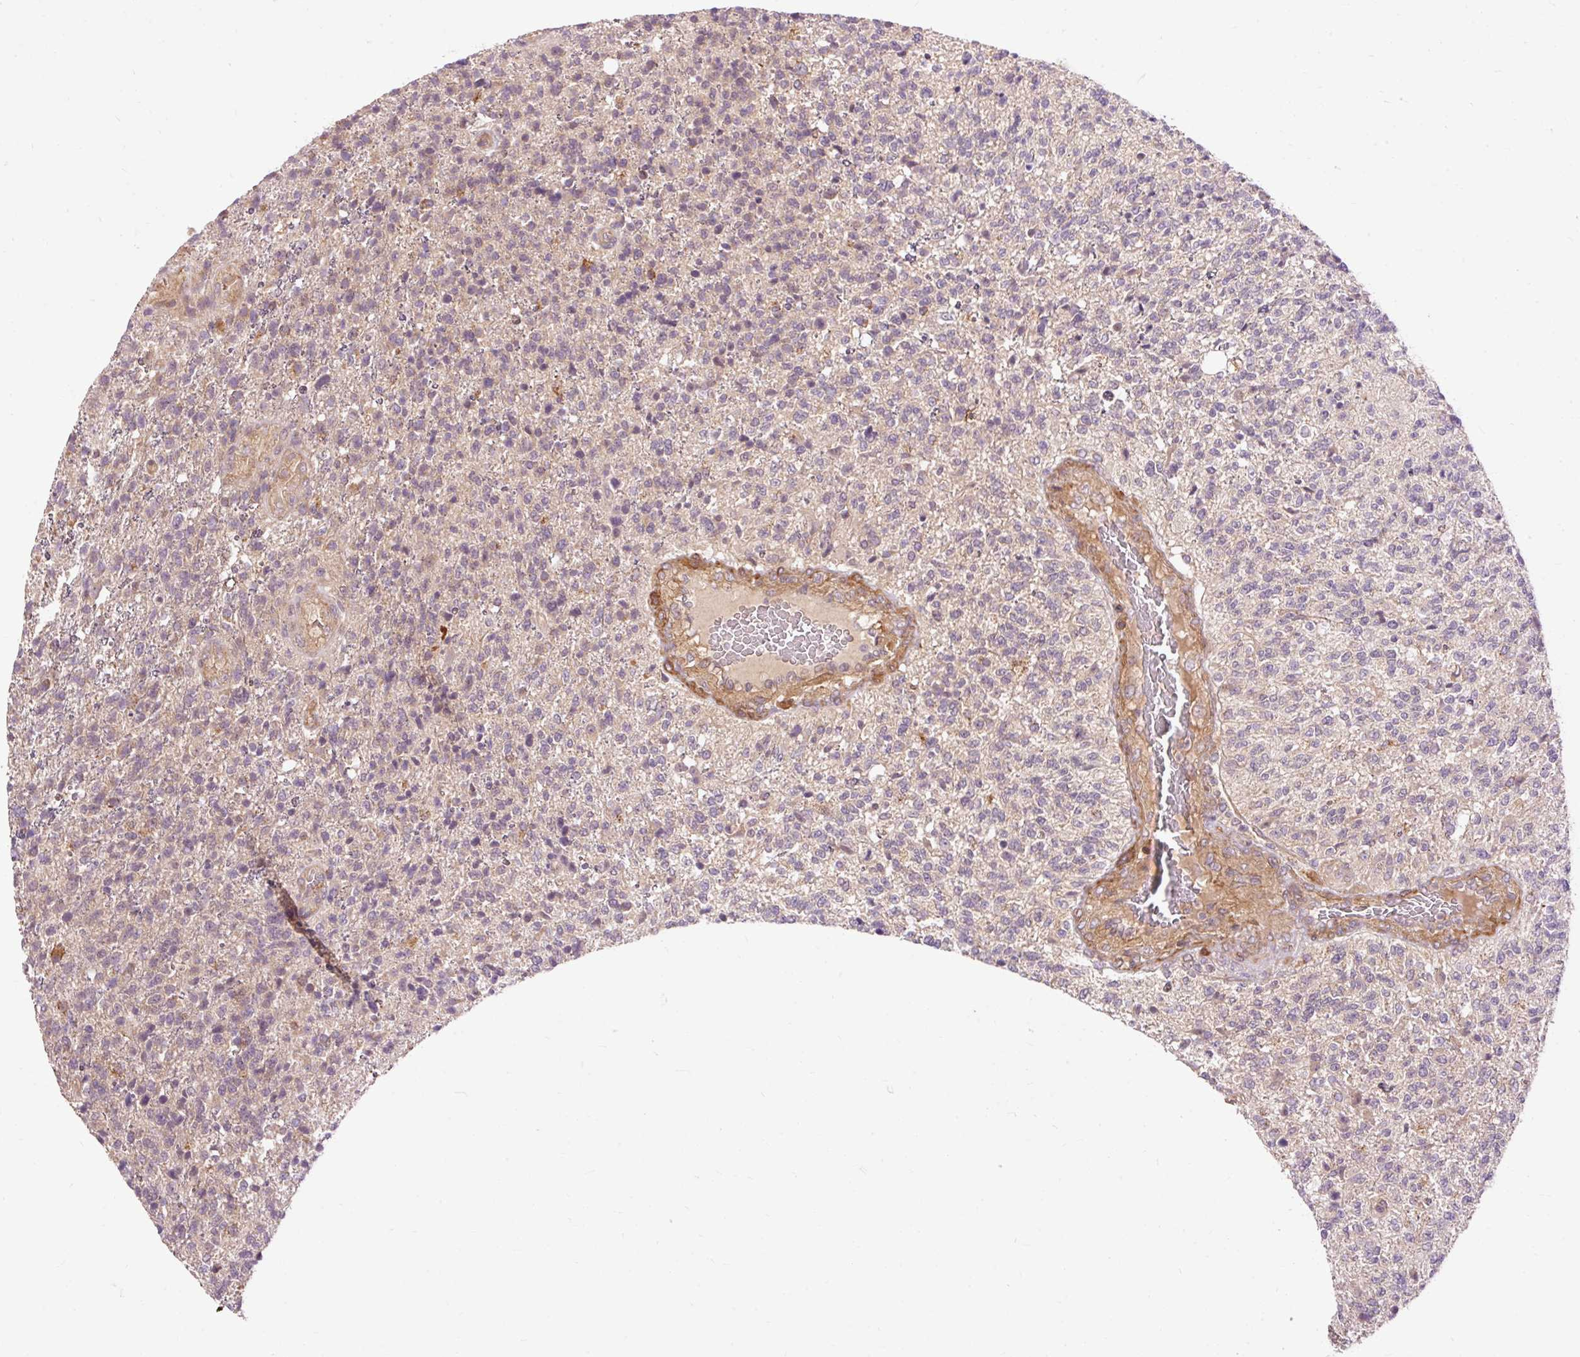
{"staining": {"intensity": "negative", "quantity": "none", "location": "none"}, "tissue": "glioma", "cell_type": "Tumor cells", "image_type": "cancer", "snomed": [{"axis": "morphology", "description": "Glioma, malignant, High grade"}, {"axis": "topography", "description": "Brain"}], "caption": "Immunohistochemistry of malignant glioma (high-grade) demonstrates no expression in tumor cells. (Brightfield microscopy of DAB (3,3'-diaminobenzidine) IHC at high magnification).", "gene": "RIPOR3", "patient": {"sex": "male", "age": 56}}